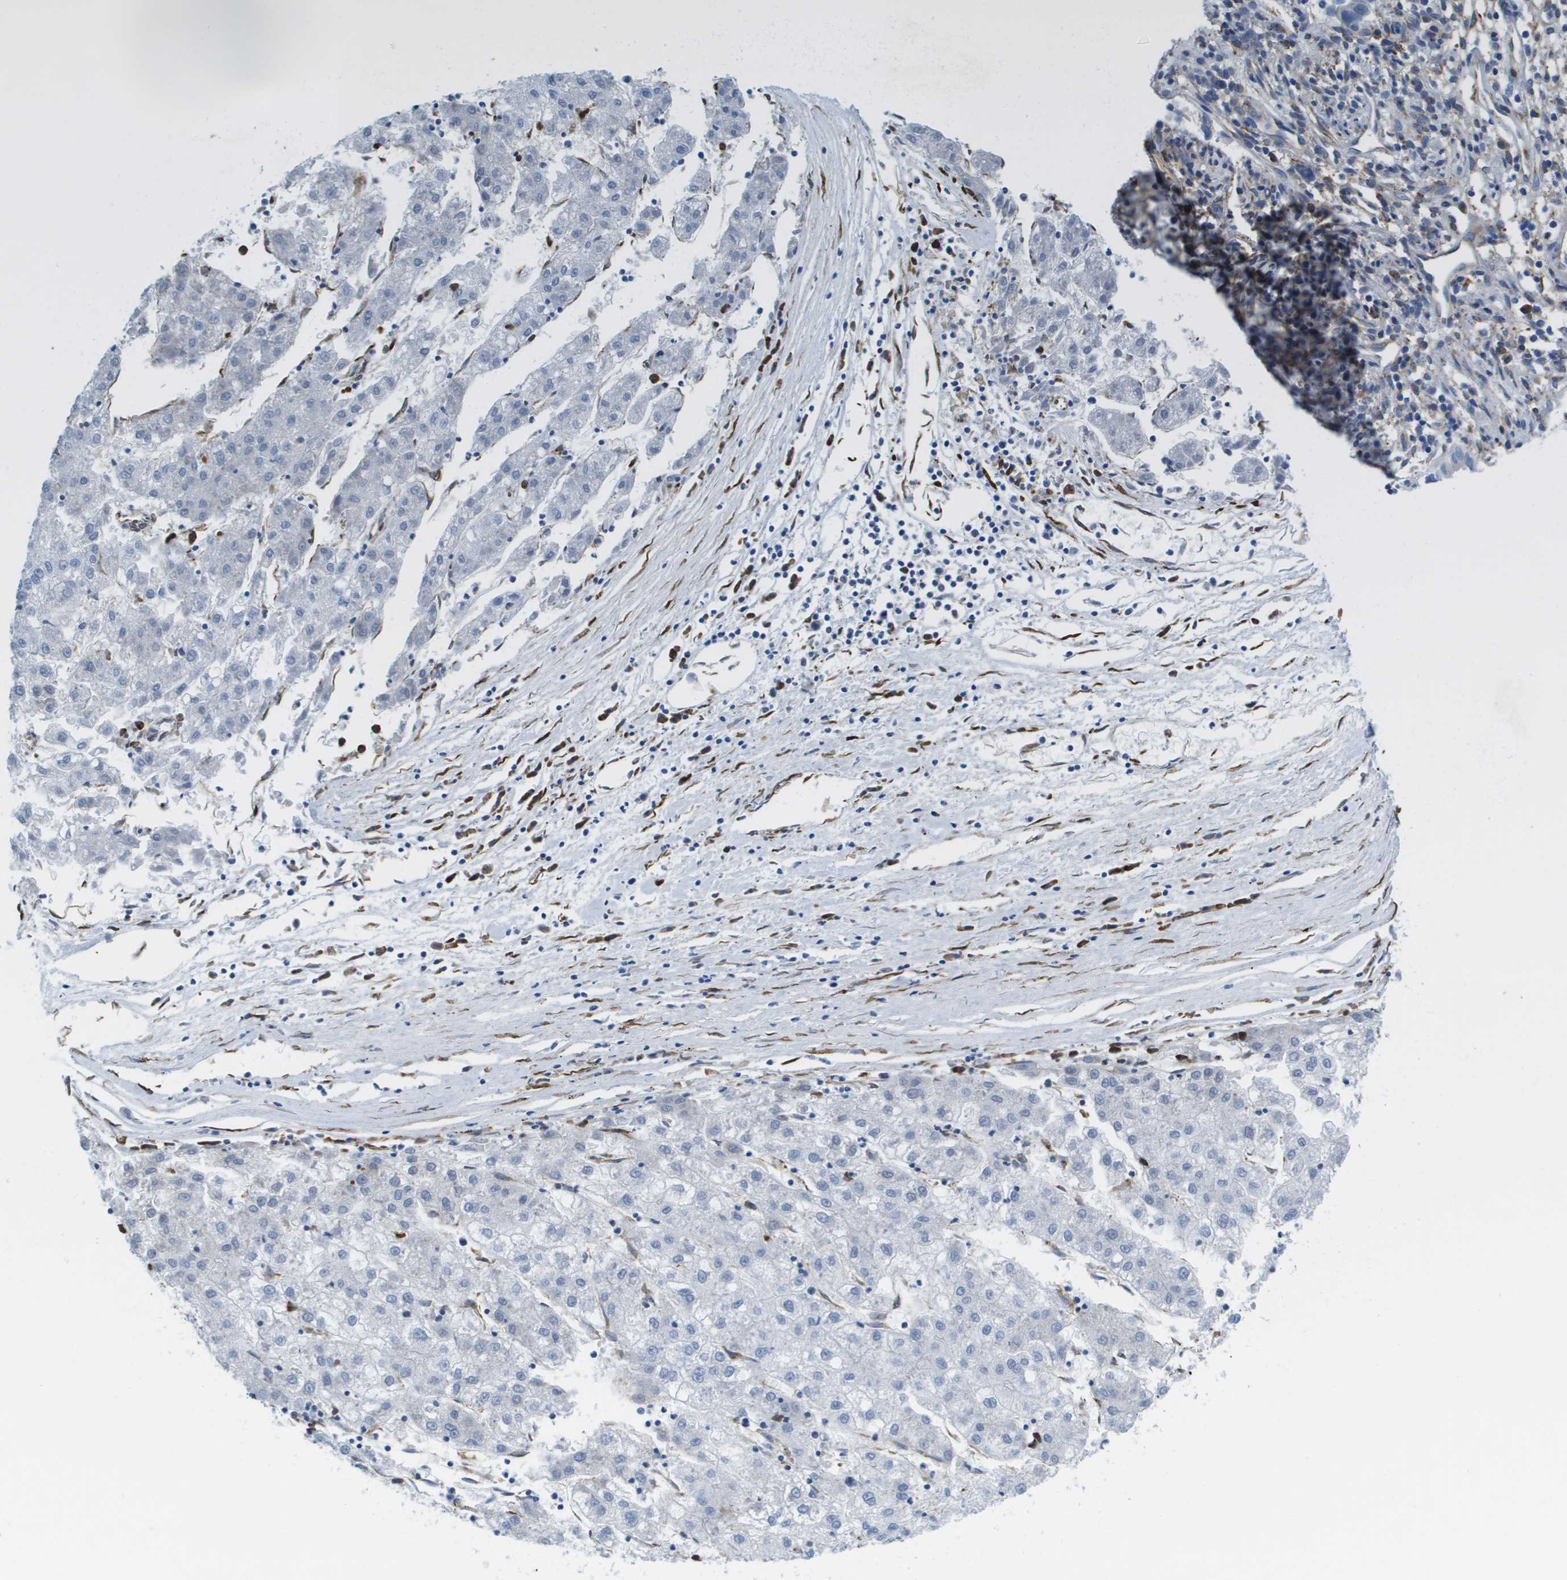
{"staining": {"intensity": "negative", "quantity": "none", "location": "none"}, "tissue": "liver cancer", "cell_type": "Tumor cells", "image_type": "cancer", "snomed": [{"axis": "morphology", "description": "Carcinoma, Hepatocellular, NOS"}, {"axis": "topography", "description": "Liver"}], "caption": "Human liver cancer stained for a protein using IHC reveals no positivity in tumor cells.", "gene": "ST3GAL2", "patient": {"sex": "male", "age": 72}}